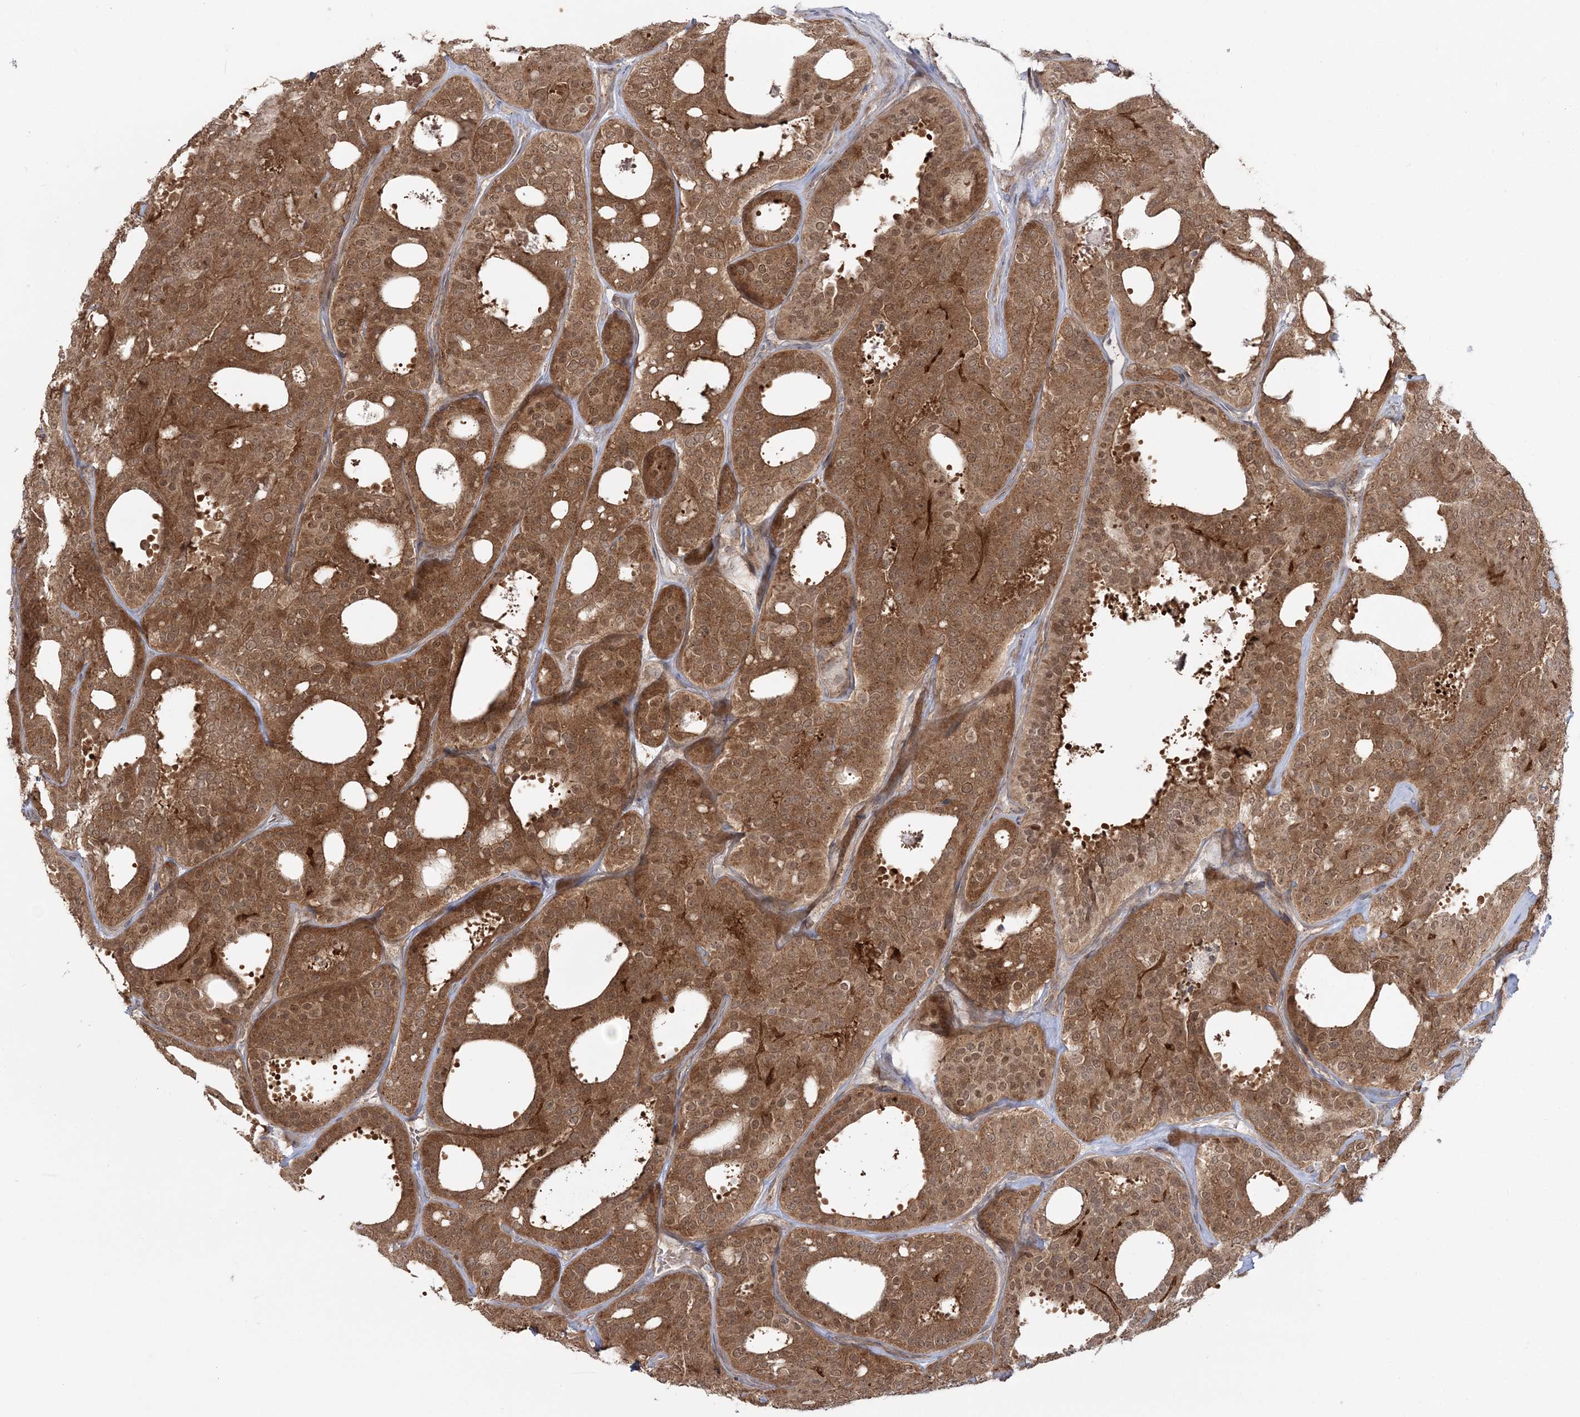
{"staining": {"intensity": "moderate", "quantity": ">75%", "location": "cytoplasmic/membranous,nuclear"}, "tissue": "thyroid cancer", "cell_type": "Tumor cells", "image_type": "cancer", "snomed": [{"axis": "morphology", "description": "Follicular adenoma carcinoma, NOS"}, {"axis": "topography", "description": "Thyroid gland"}], "caption": "Protein expression analysis of thyroid cancer (follicular adenoma carcinoma) demonstrates moderate cytoplasmic/membranous and nuclear positivity in about >75% of tumor cells. The protein is shown in brown color, while the nuclei are stained blue.", "gene": "MOCS2", "patient": {"sex": "male", "age": 75}}